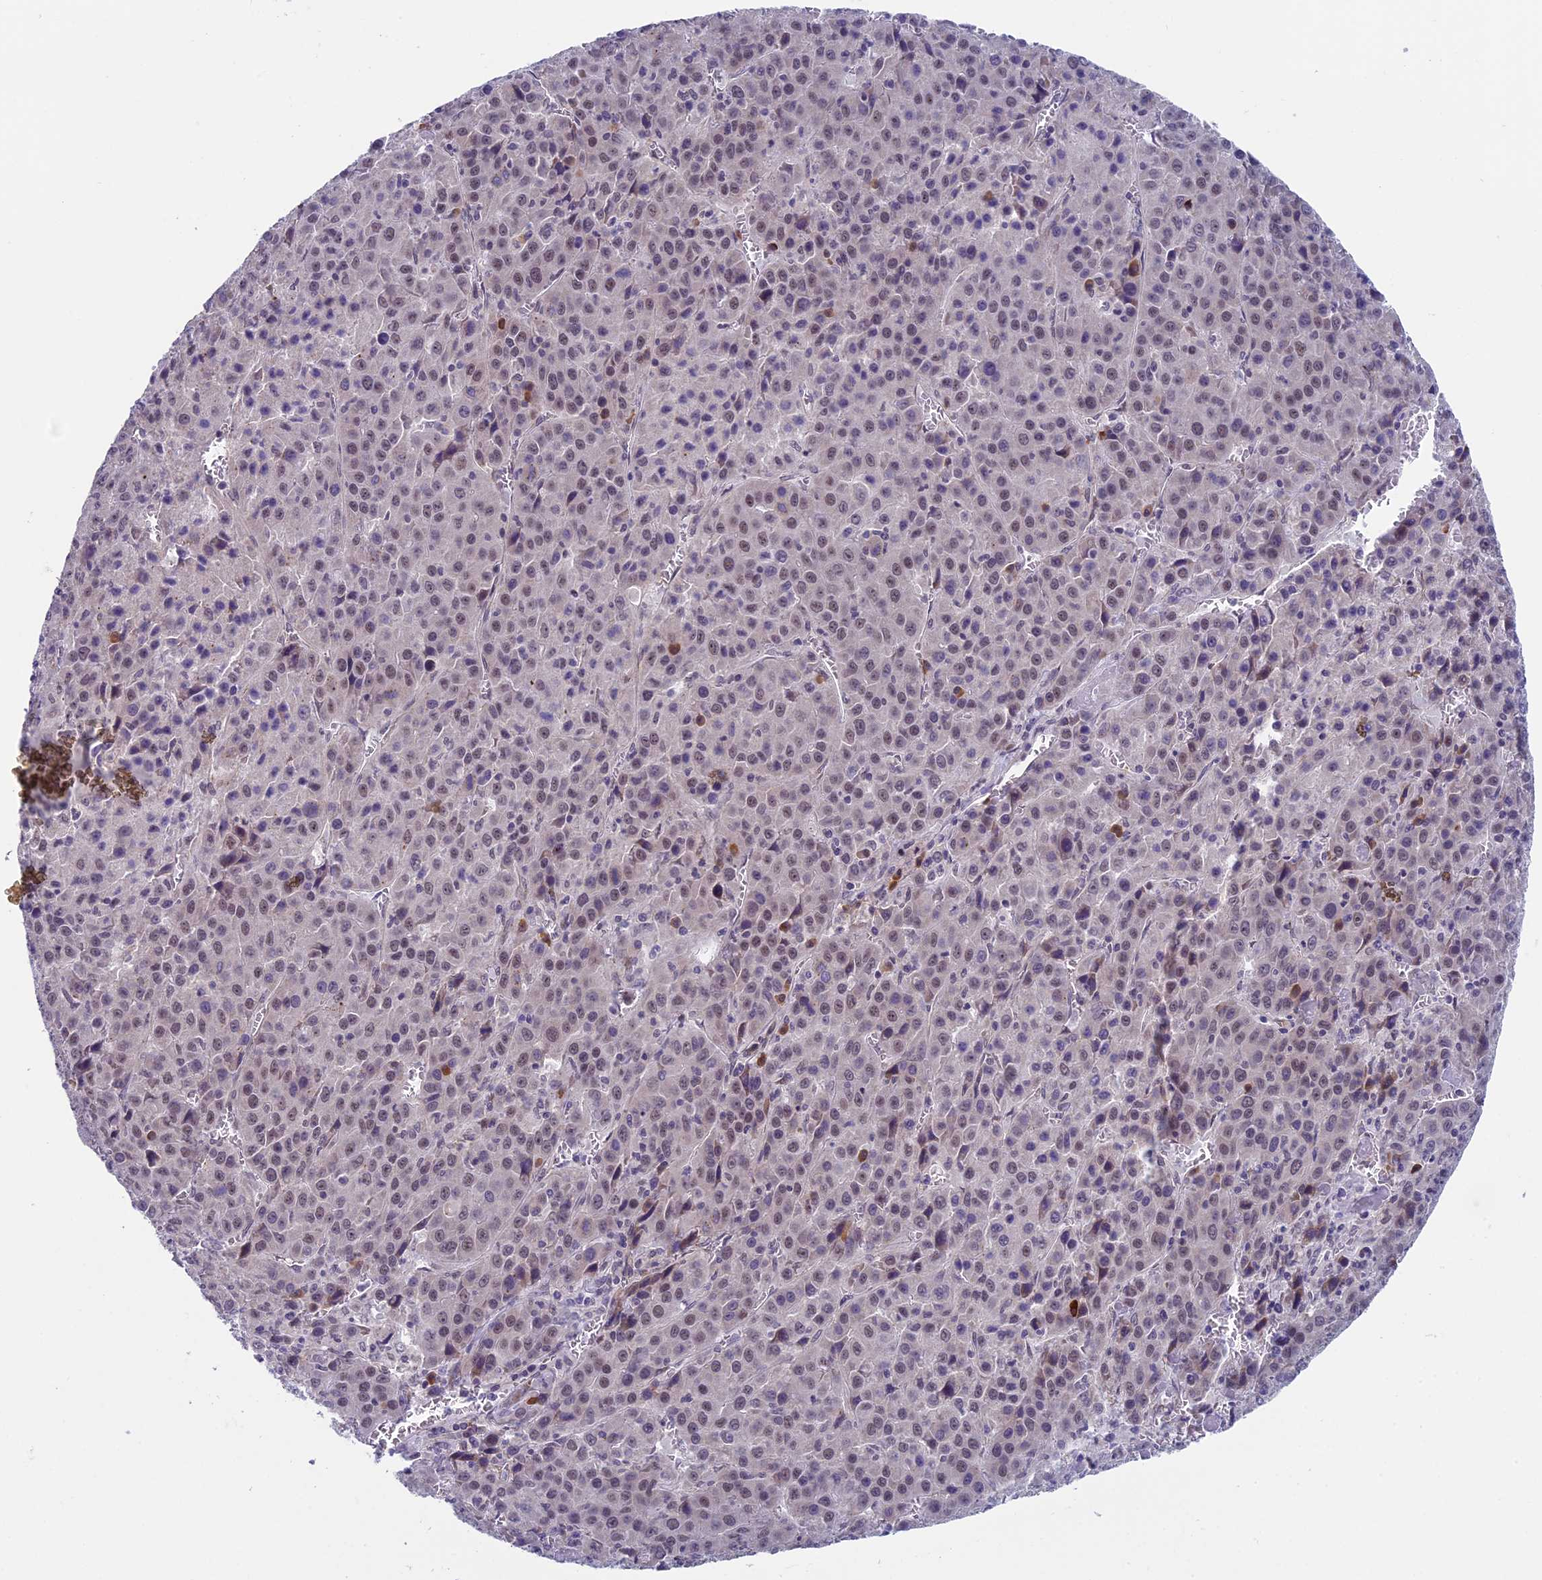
{"staining": {"intensity": "weak", "quantity": "25%-75%", "location": "nuclear"}, "tissue": "liver cancer", "cell_type": "Tumor cells", "image_type": "cancer", "snomed": [{"axis": "morphology", "description": "Carcinoma, Hepatocellular, NOS"}, {"axis": "topography", "description": "Liver"}], "caption": "IHC histopathology image of human liver hepatocellular carcinoma stained for a protein (brown), which displays low levels of weak nuclear positivity in about 25%-75% of tumor cells.", "gene": "CNEP1R1", "patient": {"sex": "female", "age": 53}}